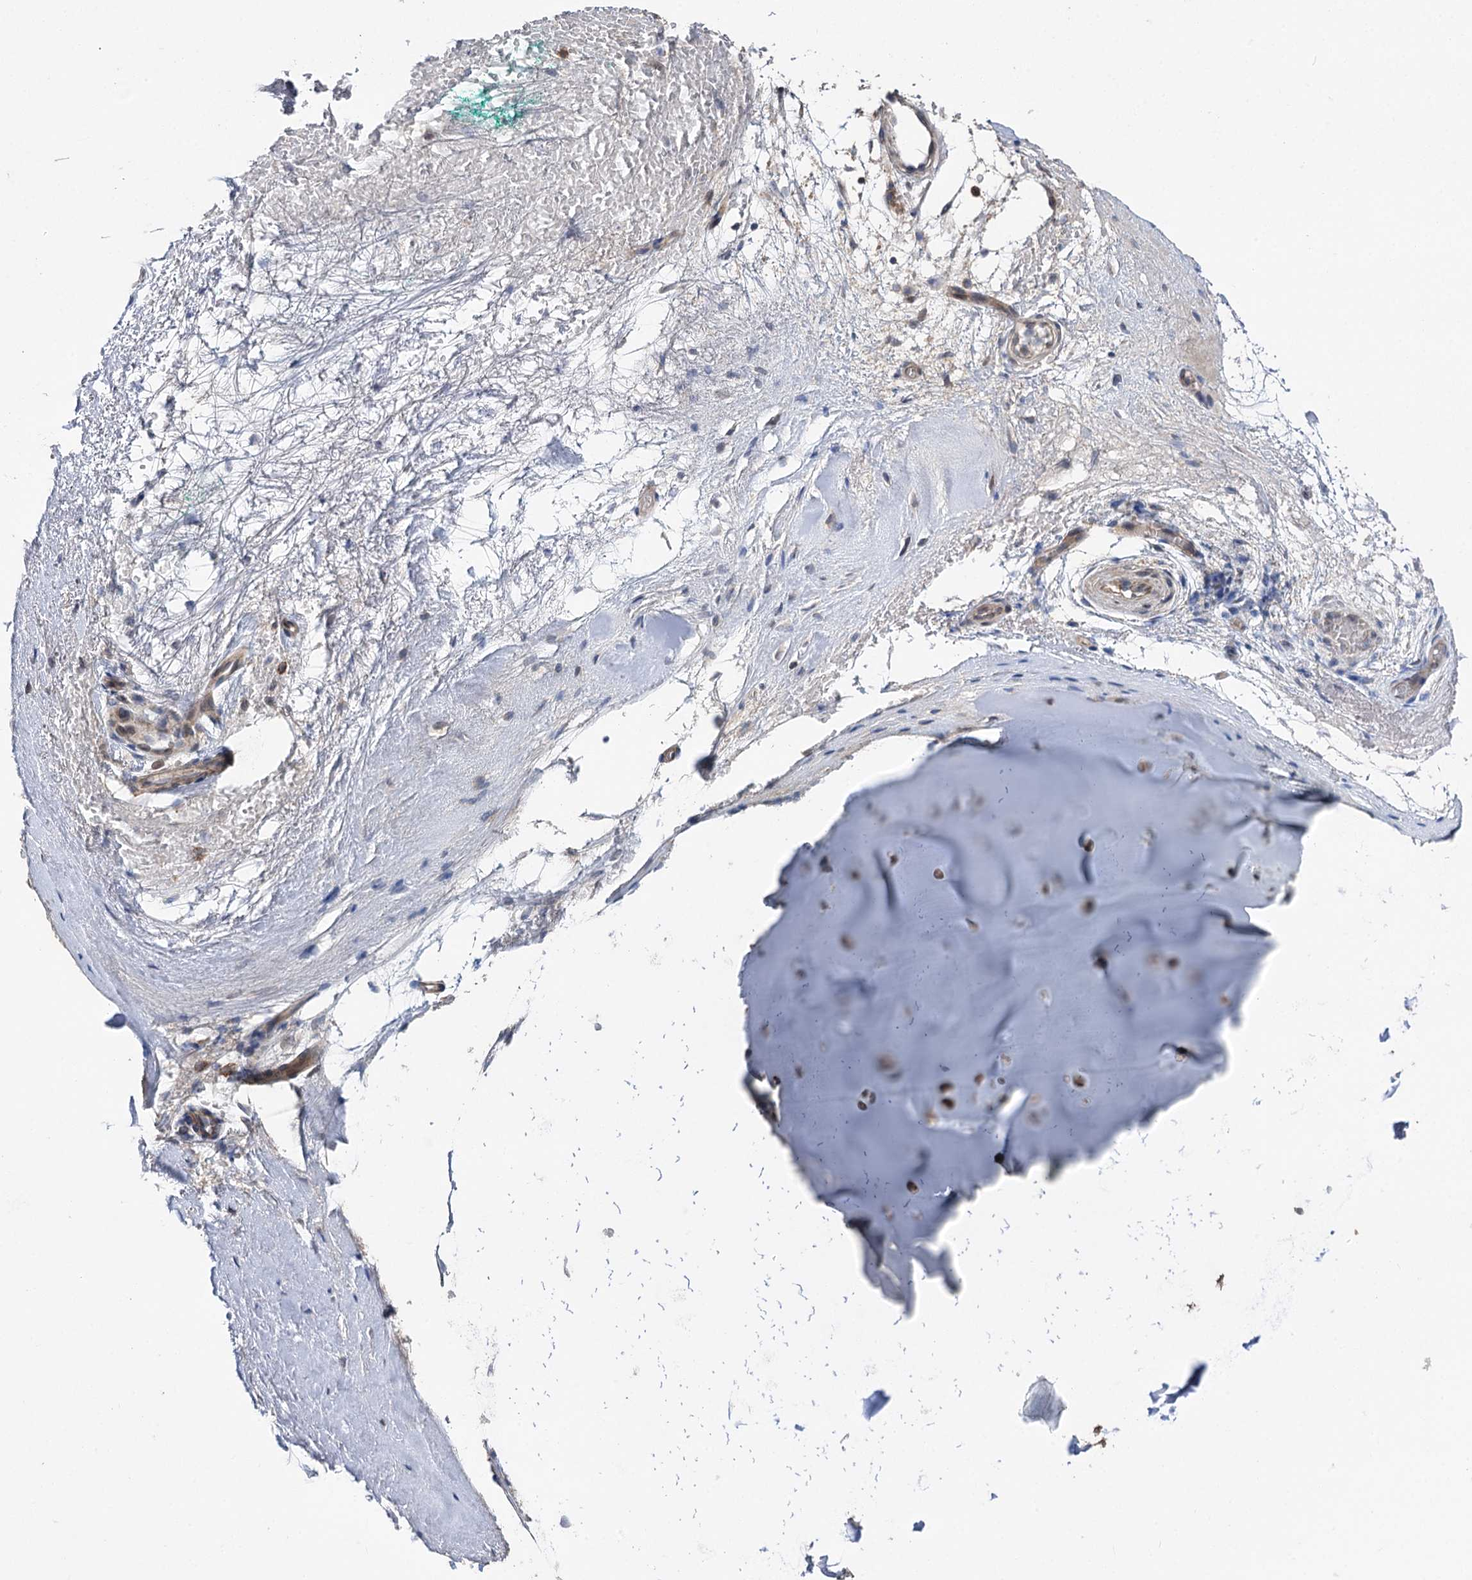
{"staining": {"intensity": "moderate", "quantity": ">75%", "location": "cytoplasmic/membranous"}, "tissue": "adipose tissue", "cell_type": "Adipocytes", "image_type": "normal", "snomed": [{"axis": "morphology", "description": "Normal tissue, NOS"}, {"axis": "morphology", "description": "Basal cell carcinoma"}, {"axis": "topography", "description": "Cartilage tissue"}, {"axis": "topography", "description": "Nasopharynx"}, {"axis": "topography", "description": "Oral tissue"}], "caption": "Protein staining displays moderate cytoplasmic/membranous expression in about >75% of adipocytes in benign adipose tissue.", "gene": "STX6", "patient": {"sex": "female", "age": 77}}